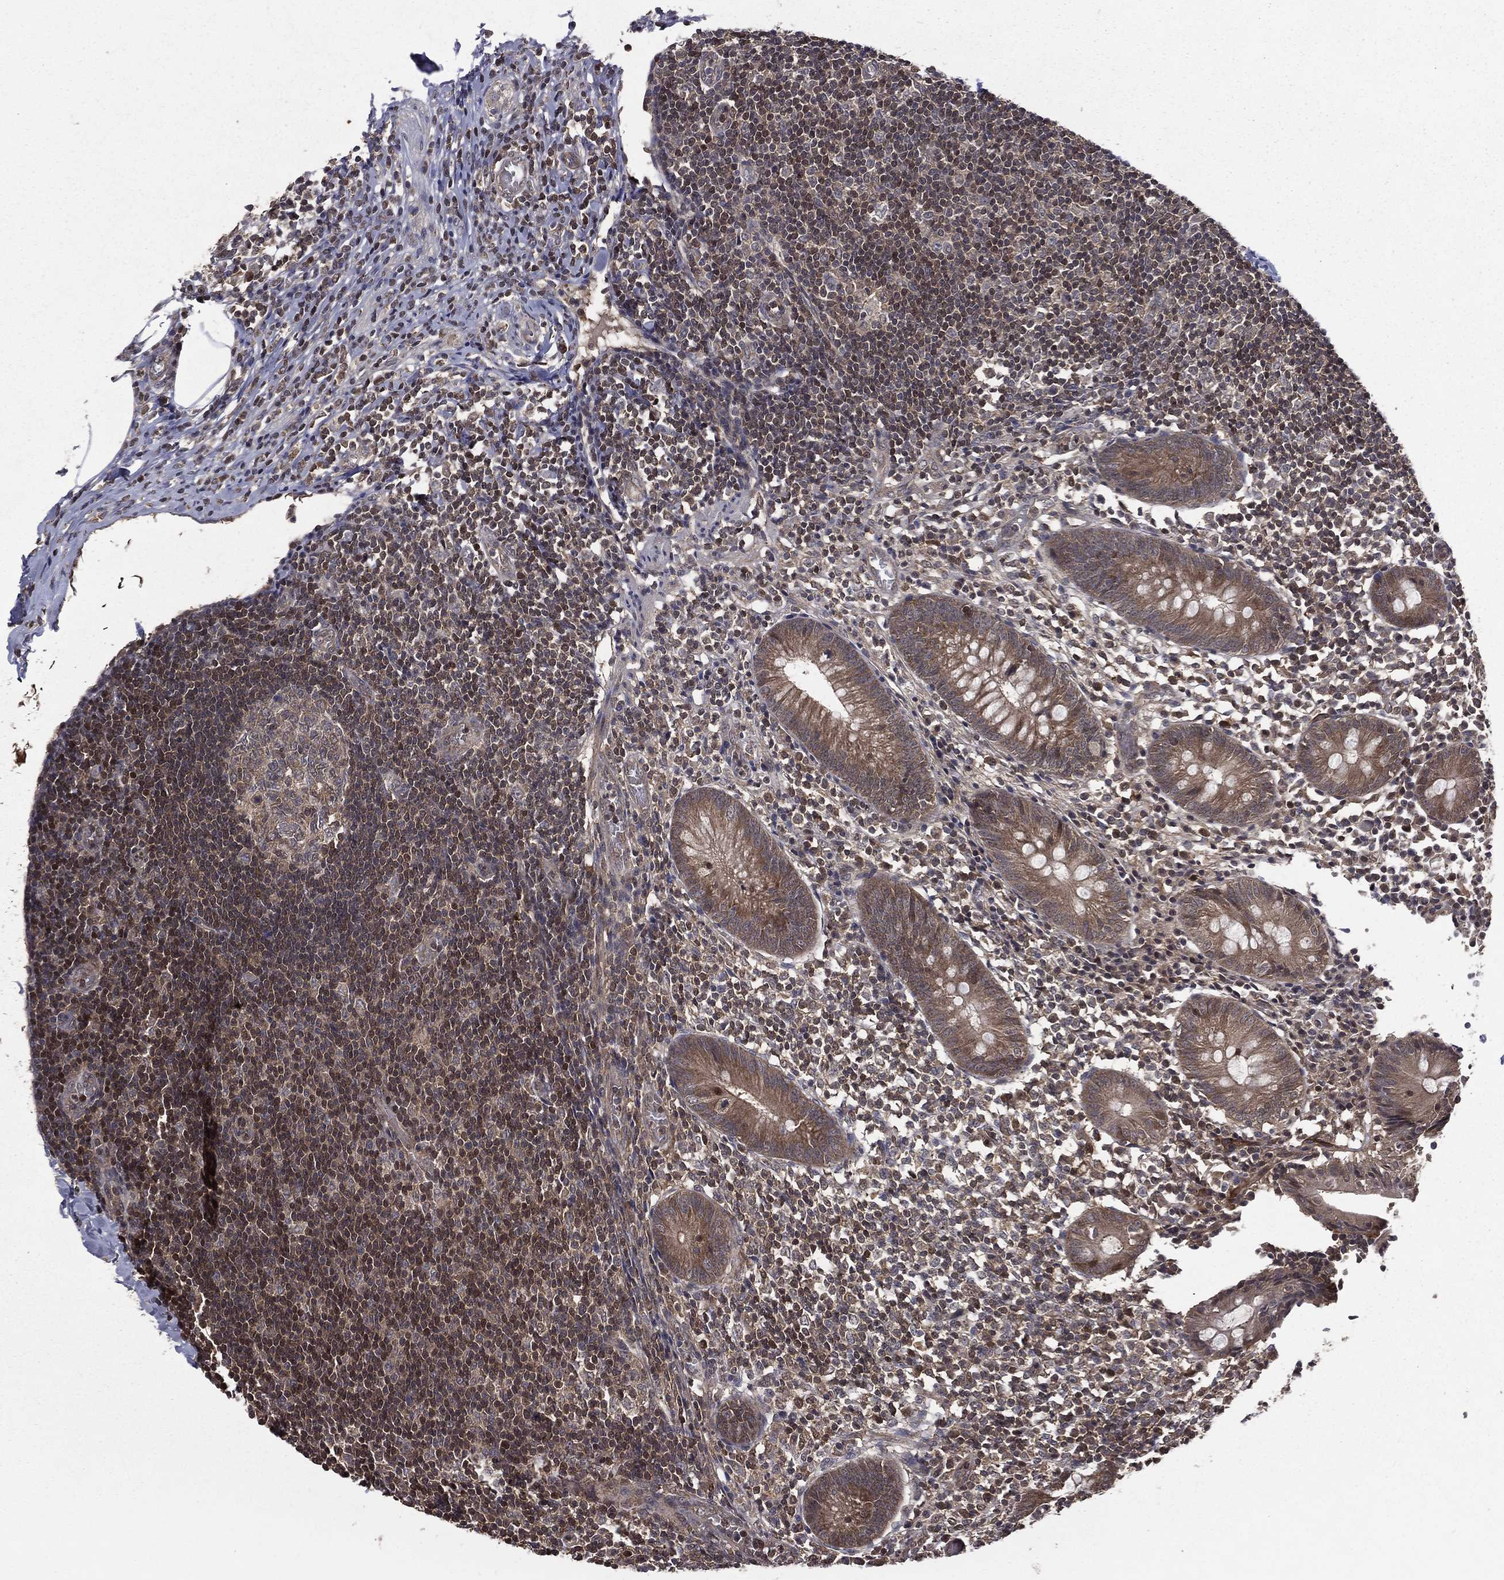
{"staining": {"intensity": "moderate", "quantity": "<25%", "location": "cytoplasmic/membranous"}, "tissue": "appendix", "cell_type": "Glandular cells", "image_type": "normal", "snomed": [{"axis": "morphology", "description": "Normal tissue, NOS"}, {"axis": "topography", "description": "Appendix"}], "caption": "IHC image of benign appendix: human appendix stained using IHC shows low levels of moderate protein expression localized specifically in the cytoplasmic/membranous of glandular cells, appearing as a cytoplasmic/membranous brown color.", "gene": "FGD1", "patient": {"sex": "female", "age": 40}}